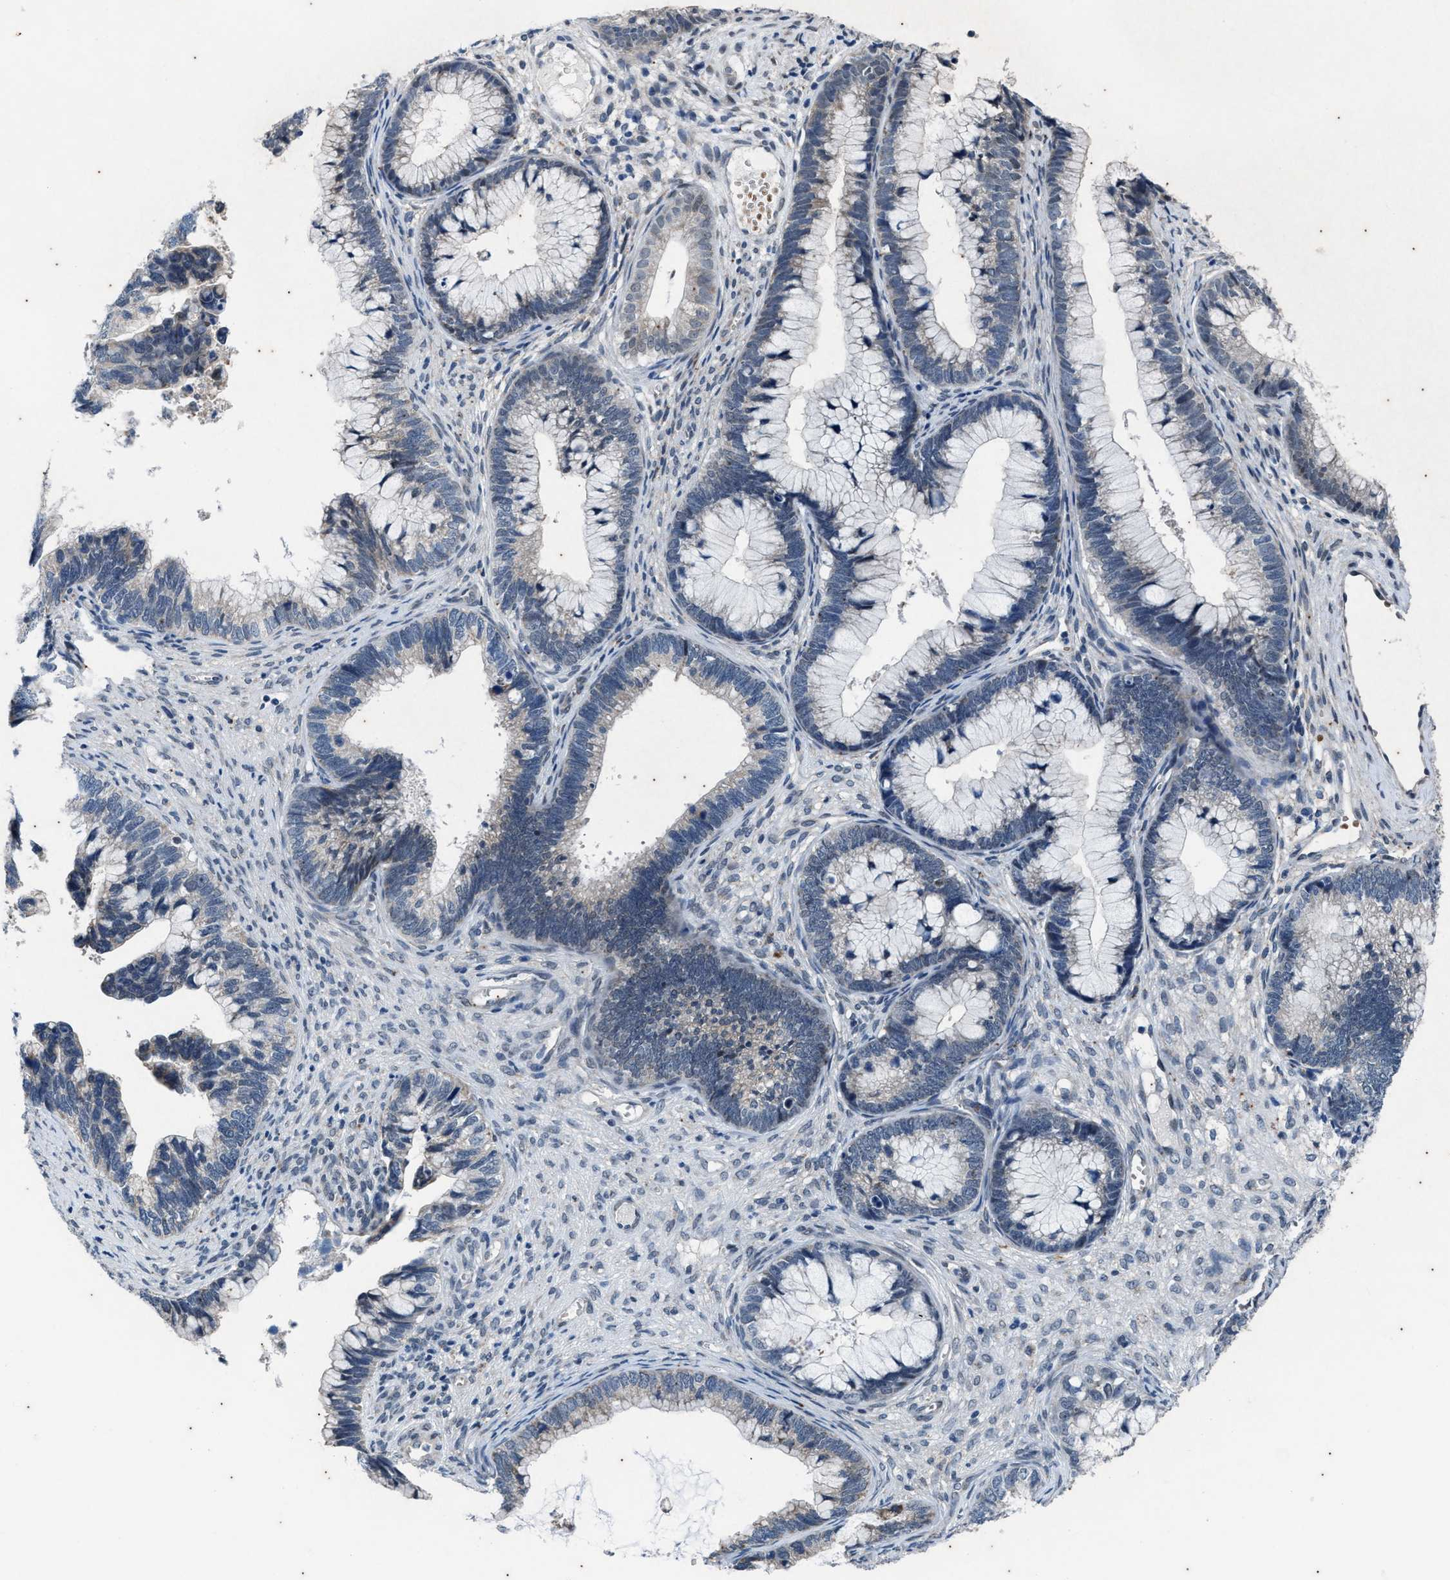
{"staining": {"intensity": "negative", "quantity": "none", "location": "none"}, "tissue": "cervical cancer", "cell_type": "Tumor cells", "image_type": "cancer", "snomed": [{"axis": "morphology", "description": "Adenocarcinoma, NOS"}, {"axis": "topography", "description": "Cervix"}], "caption": "Cervical adenocarcinoma was stained to show a protein in brown. There is no significant staining in tumor cells.", "gene": "KIF24", "patient": {"sex": "female", "age": 44}}